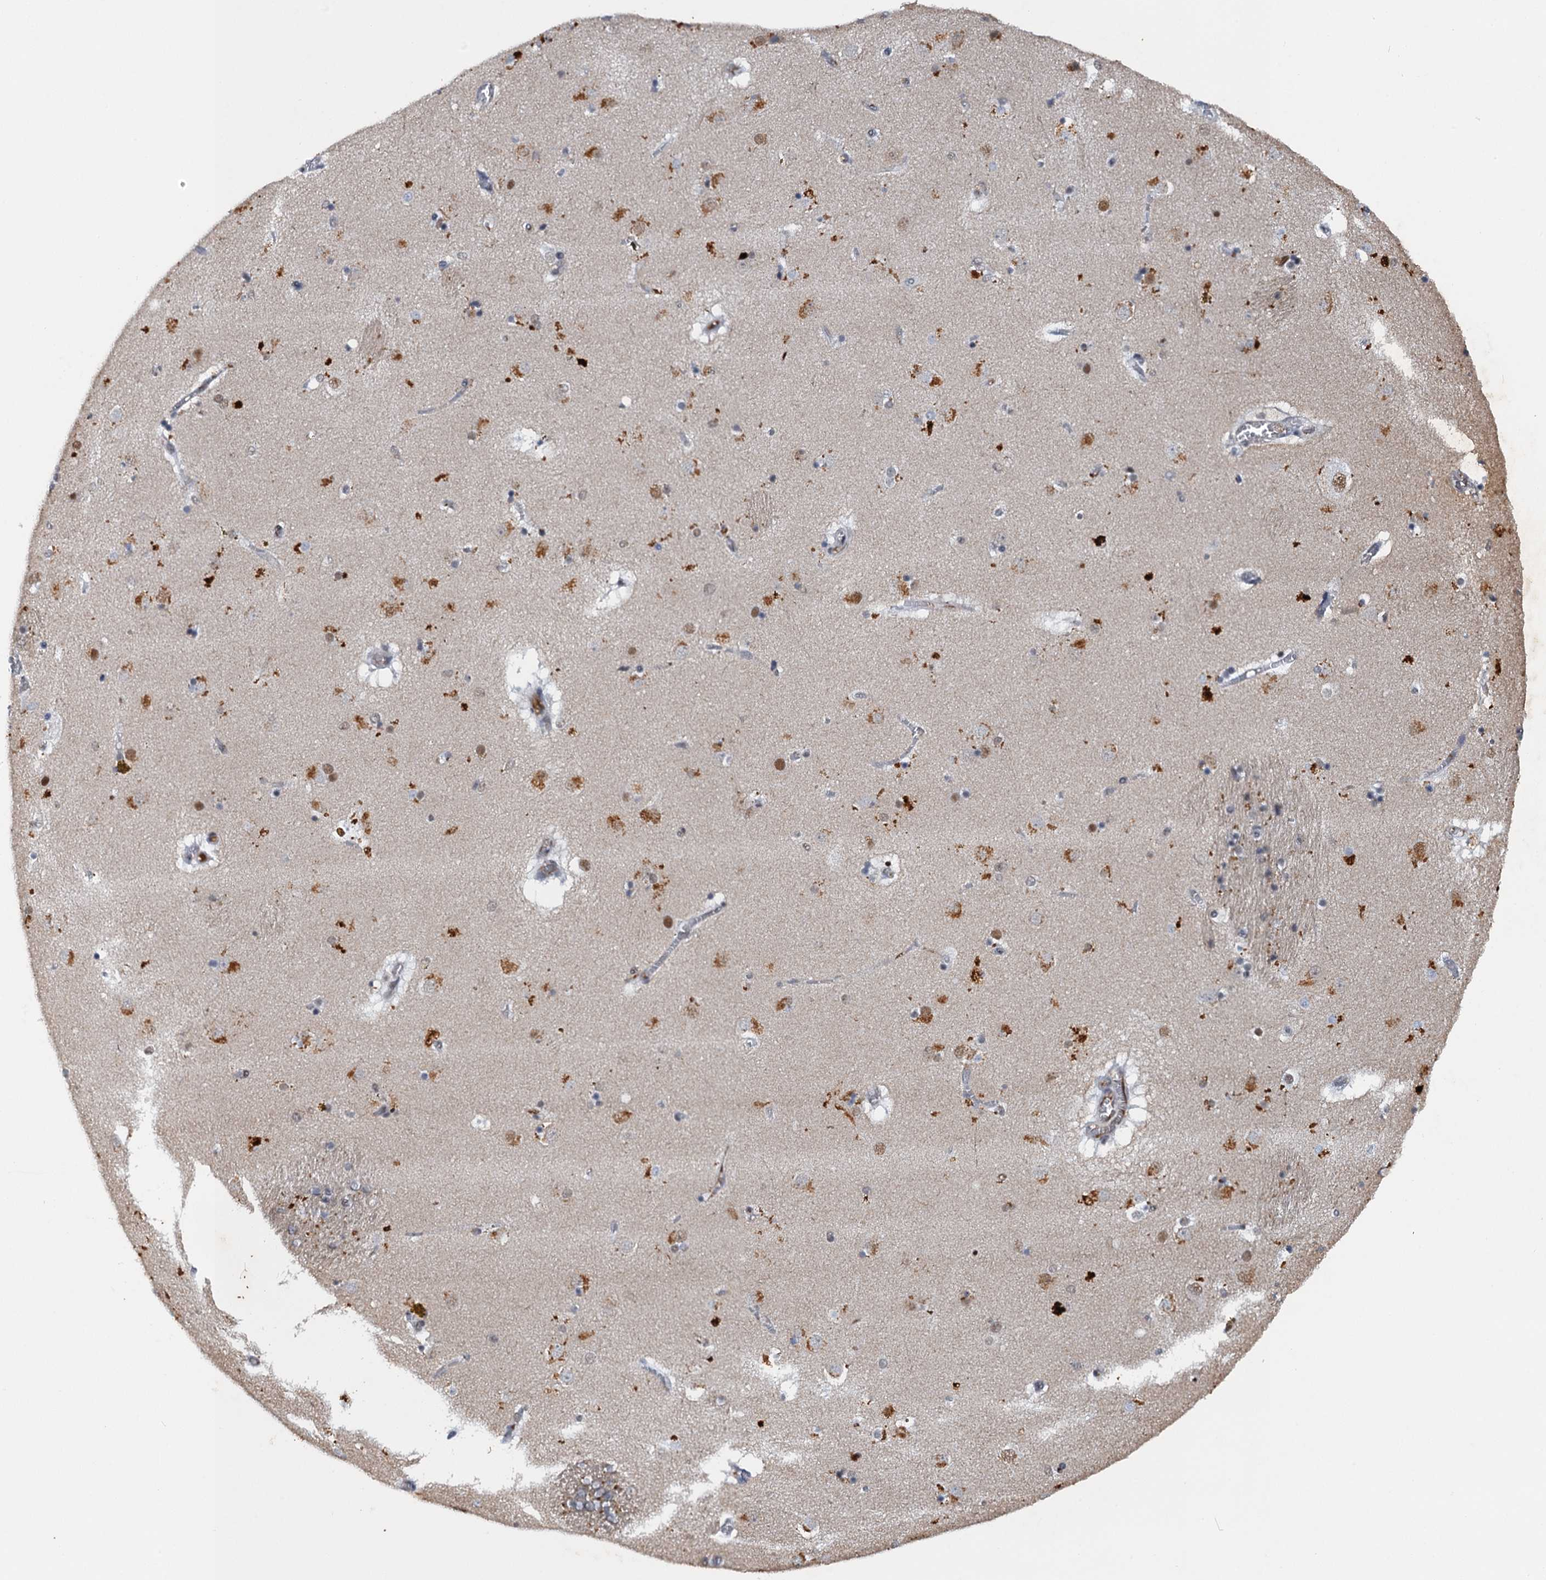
{"staining": {"intensity": "negative", "quantity": "none", "location": "none"}, "tissue": "caudate", "cell_type": "Glial cells", "image_type": "normal", "snomed": [{"axis": "morphology", "description": "Normal tissue, NOS"}, {"axis": "topography", "description": "Lateral ventricle wall"}], "caption": "High power microscopy photomicrograph of an immunohistochemistry histopathology image of normal caudate, revealing no significant expression in glial cells.", "gene": "CSTF3", "patient": {"sex": "male", "age": 70}}